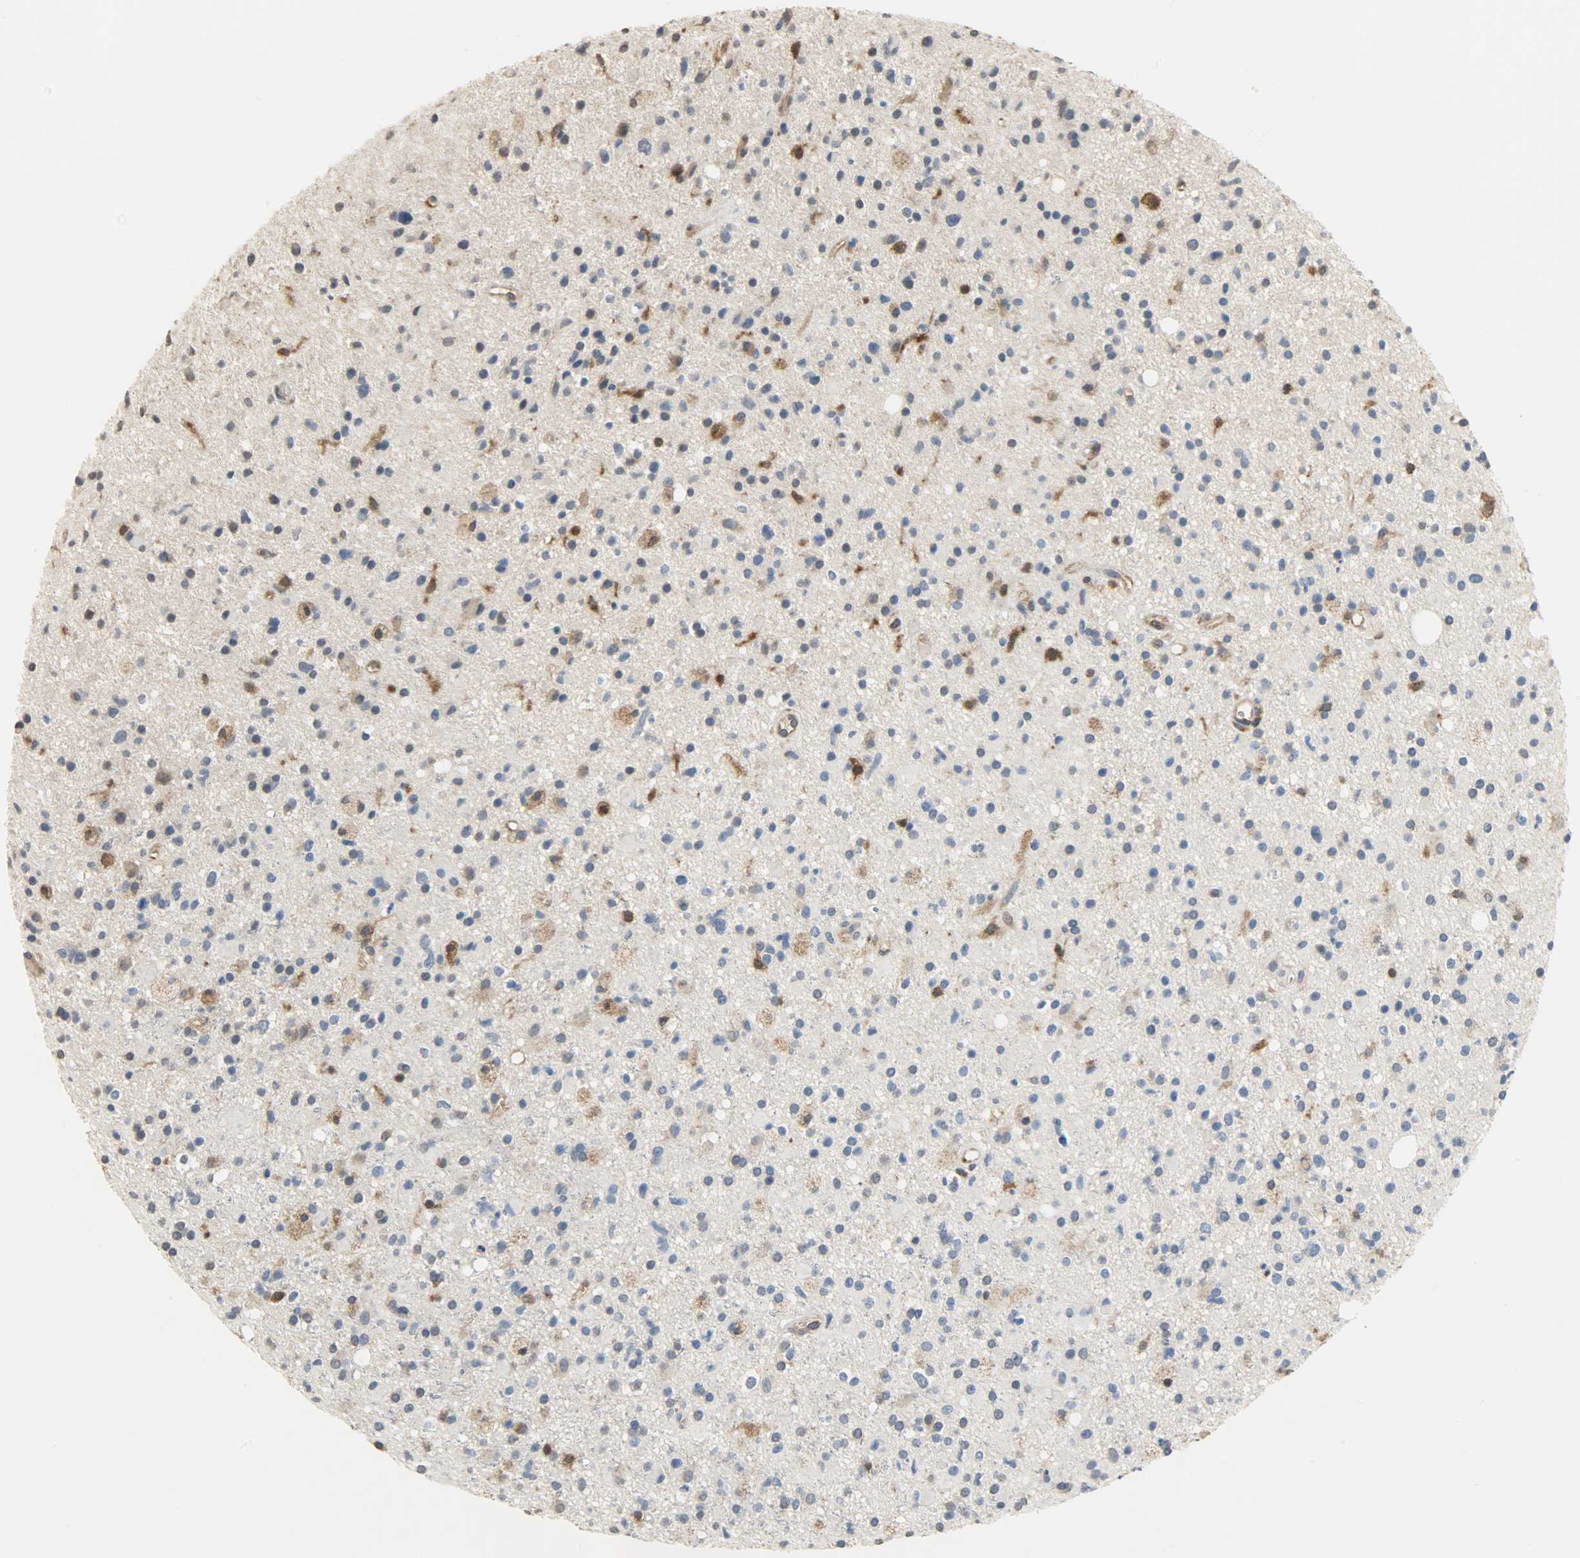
{"staining": {"intensity": "moderate", "quantity": "25%-75%", "location": "cytoplasmic/membranous"}, "tissue": "glioma", "cell_type": "Tumor cells", "image_type": "cancer", "snomed": [{"axis": "morphology", "description": "Glioma, malignant, High grade"}, {"axis": "topography", "description": "Brain"}], "caption": "Malignant high-grade glioma tissue exhibits moderate cytoplasmic/membranous expression in approximately 25%-75% of tumor cells", "gene": "TRIM21", "patient": {"sex": "male", "age": 33}}